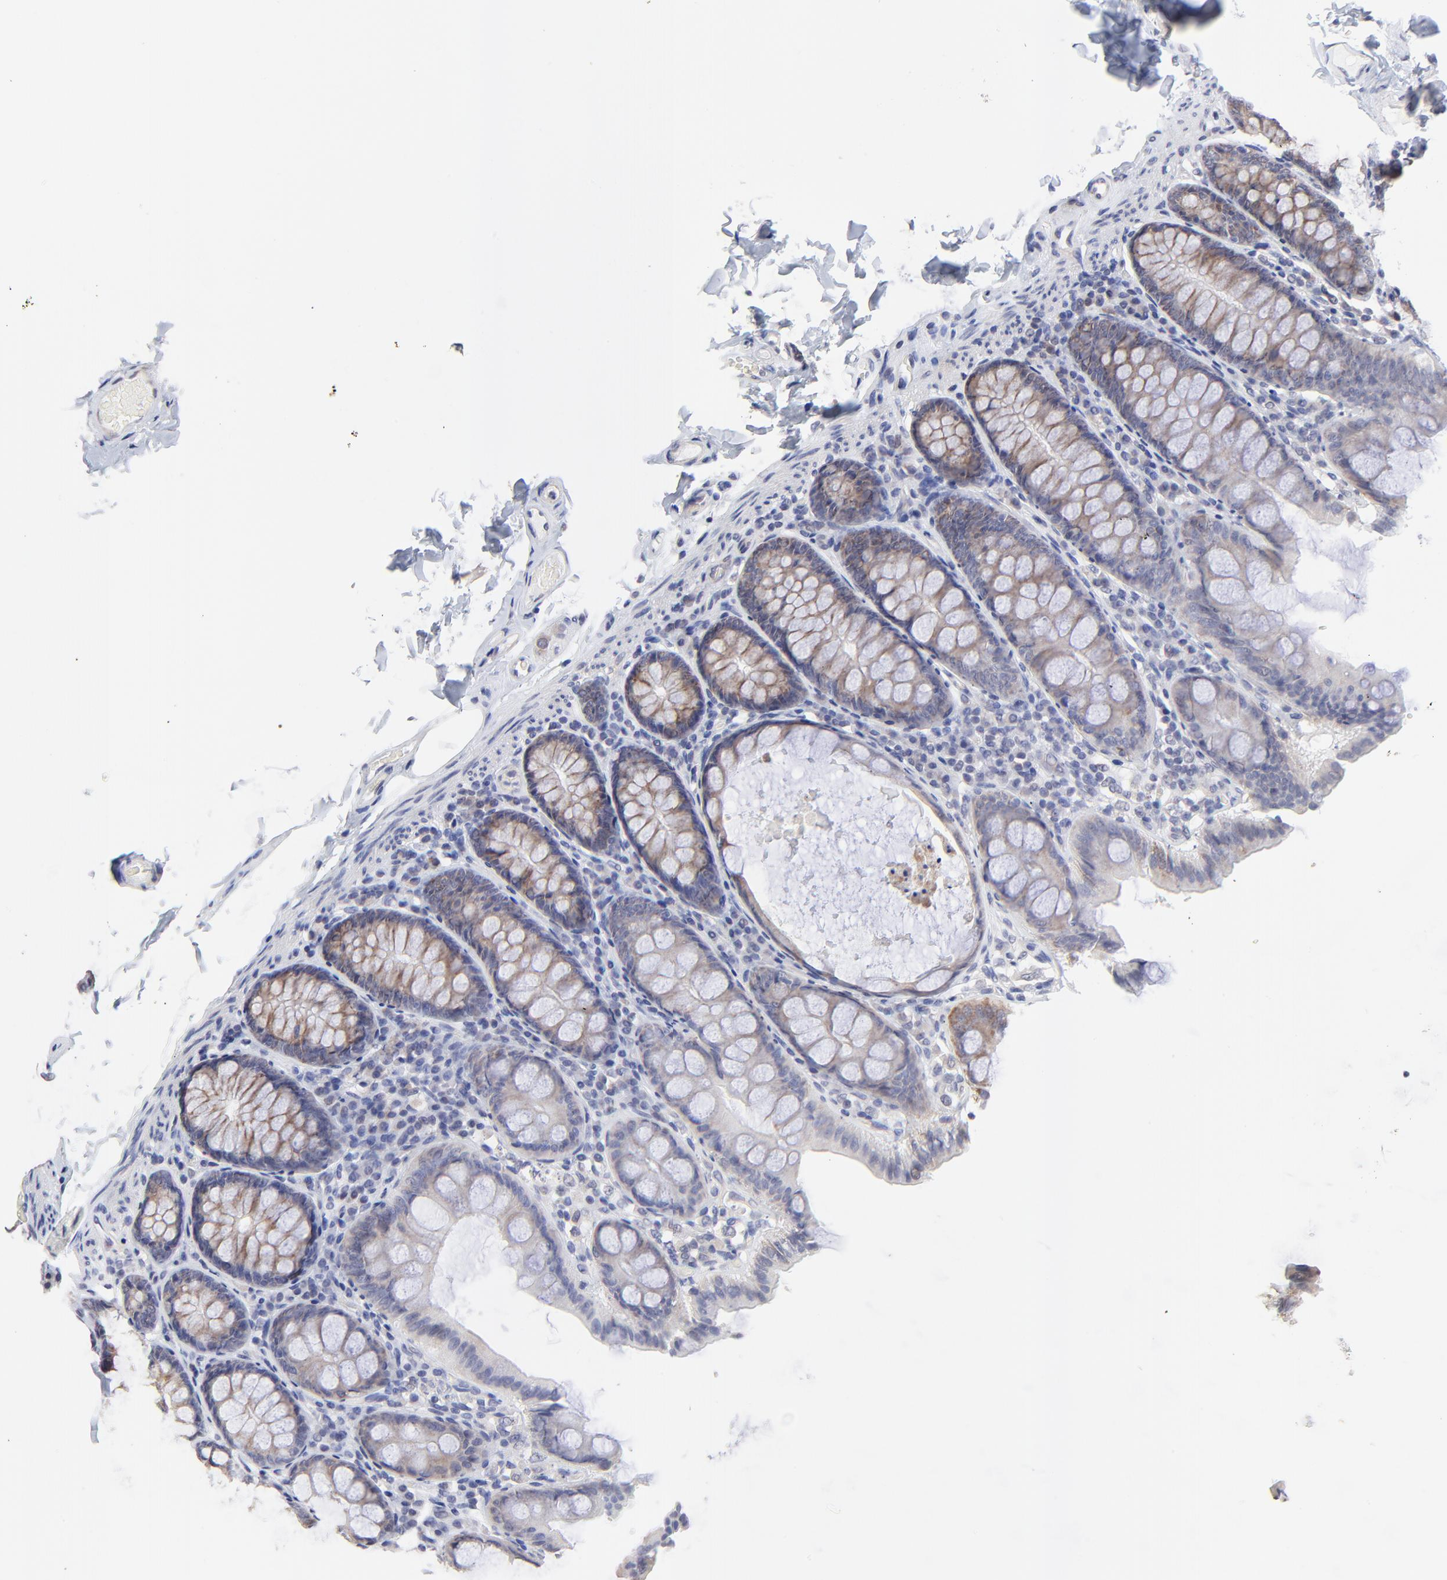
{"staining": {"intensity": "weak", "quantity": "25%-75%", "location": "cytoplasmic/membranous"}, "tissue": "colon", "cell_type": "Endothelial cells", "image_type": "normal", "snomed": [{"axis": "morphology", "description": "Normal tissue, NOS"}, {"axis": "topography", "description": "Colon"}], "caption": "A low amount of weak cytoplasmic/membranous positivity is appreciated in about 25%-75% of endothelial cells in benign colon.", "gene": "FBXO8", "patient": {"sex": "female", "age": 61}}